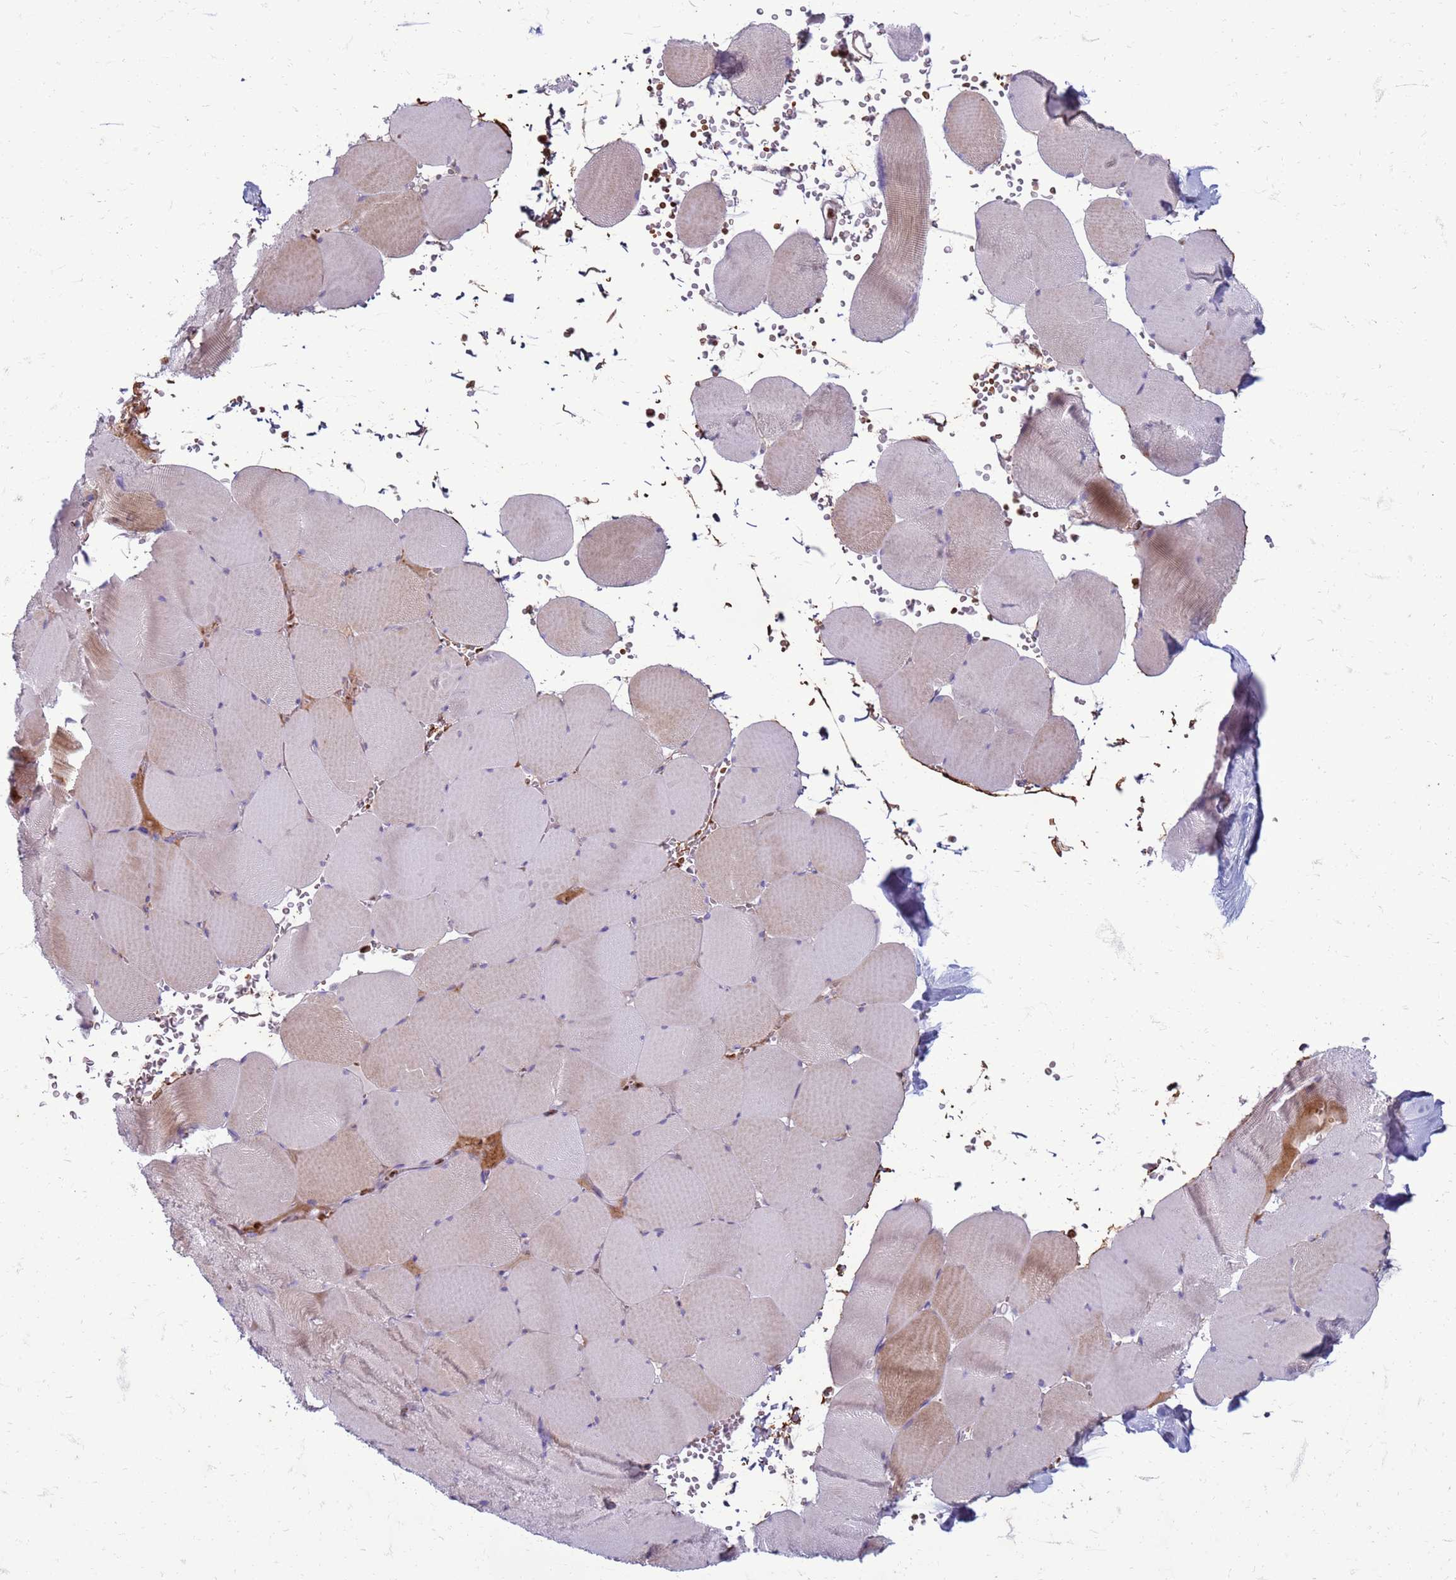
{"staining": {"intensity": "weak", "quantity": "<25%", "location": "cytoplasmic/membranous"}, "tissue": "skeletal muscle", "cell_type": "Myocytes", "image_type": "normal", "snomed": [{"axis": "morphology", "description": "Normal tissue, NOS"}, {"axis": "topography", "description": "Skeletal muscle"}, {"axis": "topography", "description": "Head-Neck"}], "caption": "Image shows no significant protein expression in myocytes of unremarkable skeletal muscle. (IHC, brightfield microscopy, high magnification).", "gene": "METTL25B", "patient": {"sex": "male", "age": 66}}